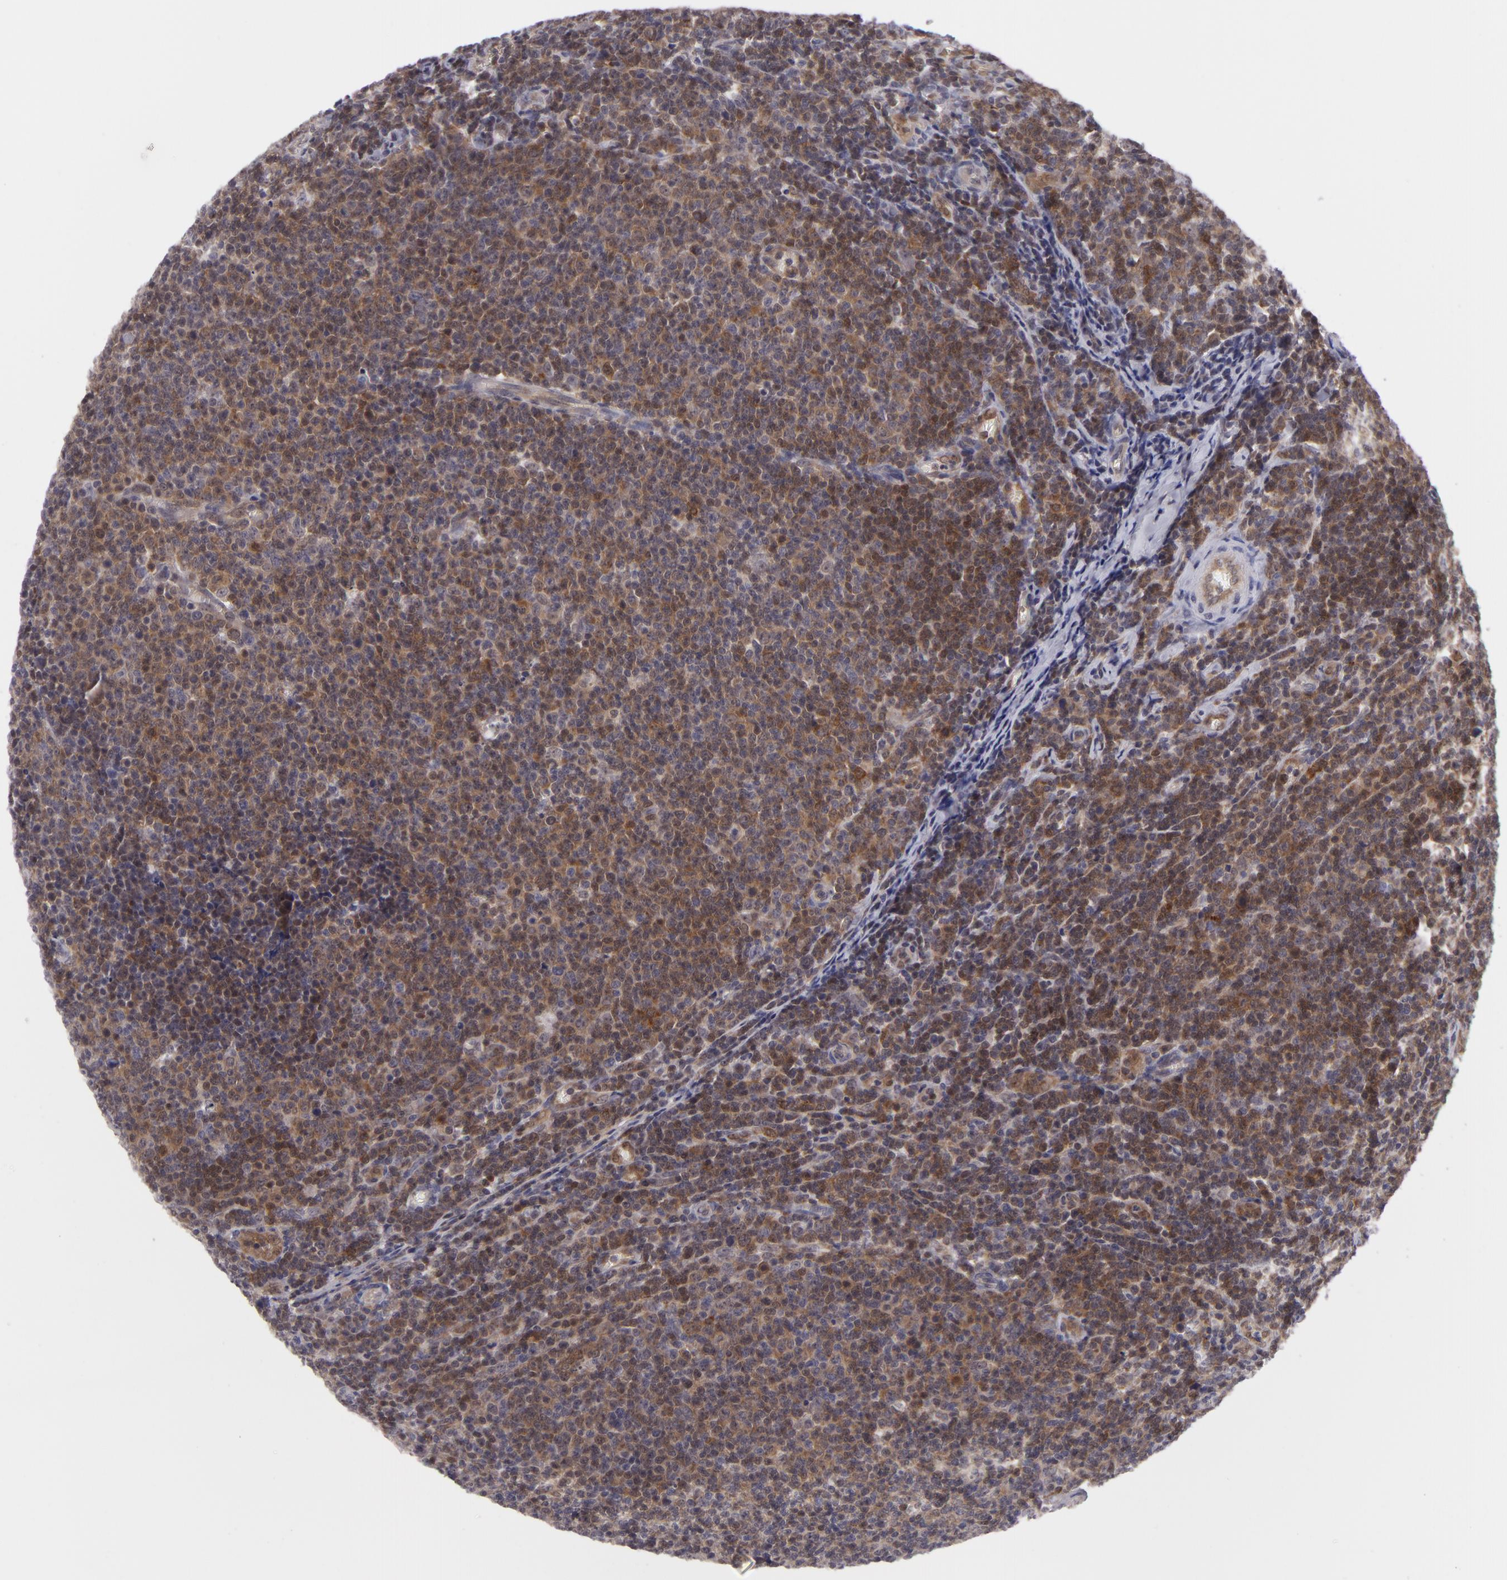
{"staining": {"intensity": "strong", "quantity": ">75%", "location": "cytoplasmic/membranous"}, "tissue": "lymphoma", "cell_type": "Tumor cells", "image_type": "cancer", "snomed": [{"axis": "morphology", "description": "Malignant lymphoma, non-Hodgkin's type, Low grade"}, {"axis": "topography", "description": "Lymph node"}], "caption": "Strong cytoplasmic/membranous staining for a protein is identified in approximately >75% of tumor cells of lymphoma using IHC.", "gene": "BCL10", "patient": {"sex": "male", "age": 74}}